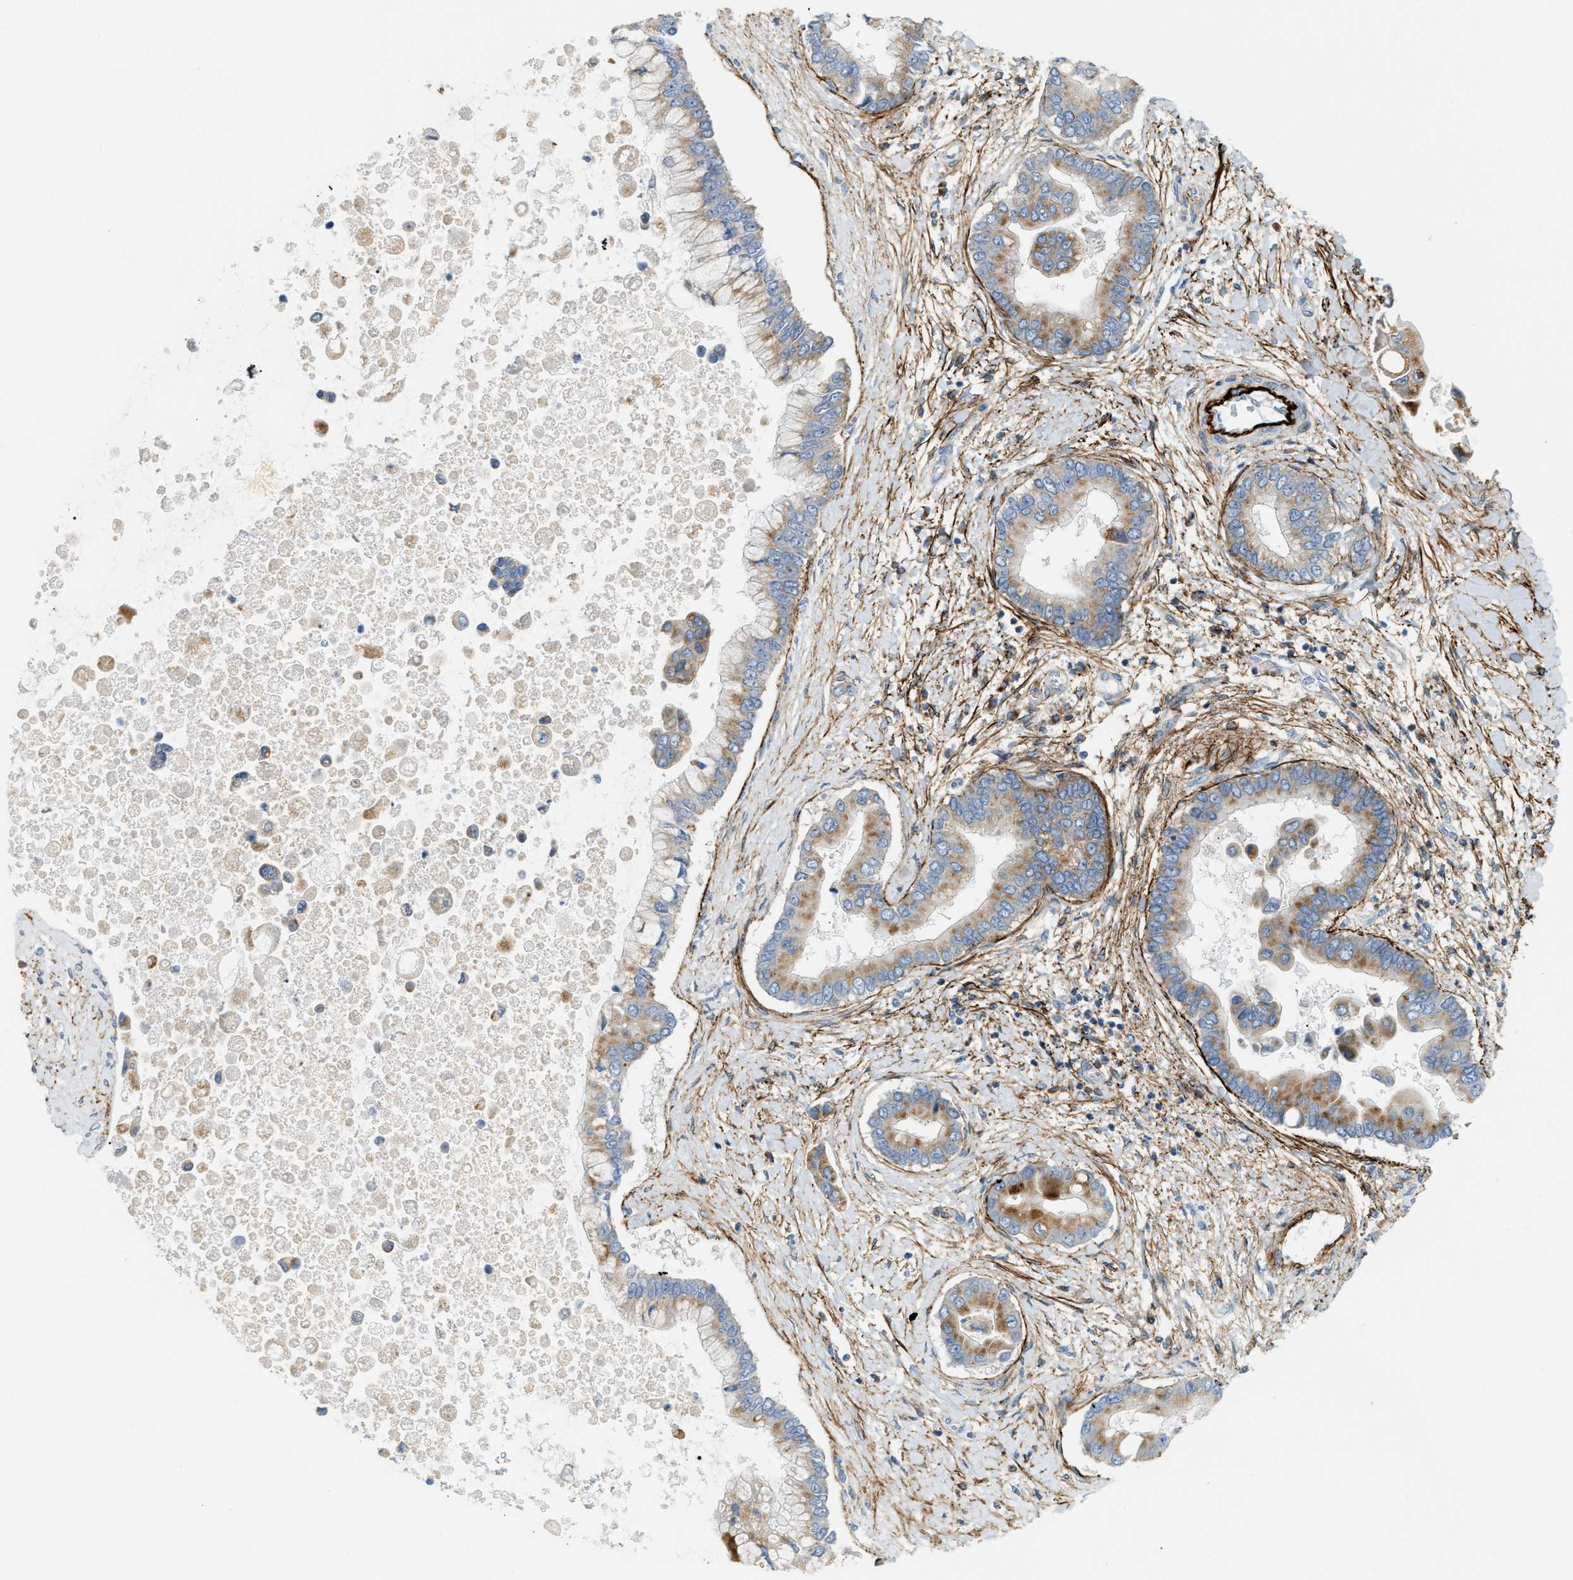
{"staining": {"intensity": "moderate", "quantity": ">75%", "location": "cytoplasmic/membranous"}, "tissue": "liver cancer", "cell_type": "Tumor cells", "image_type": "cancer", "snomed": [{"axis": "morphology", "description": "Cholangiocarcinoma"}, {"axis": "topography", "description": "Liver"}], "caption": "There is medium levels of moderate cytoplasmic/membranous staining in tumor cells of cholangiocarcinoma (liver), as demonstrated by immunohistochemical staining (brown color).", "gene": "LMBRD1", "patient": {"sex": "male", "age": 50}}